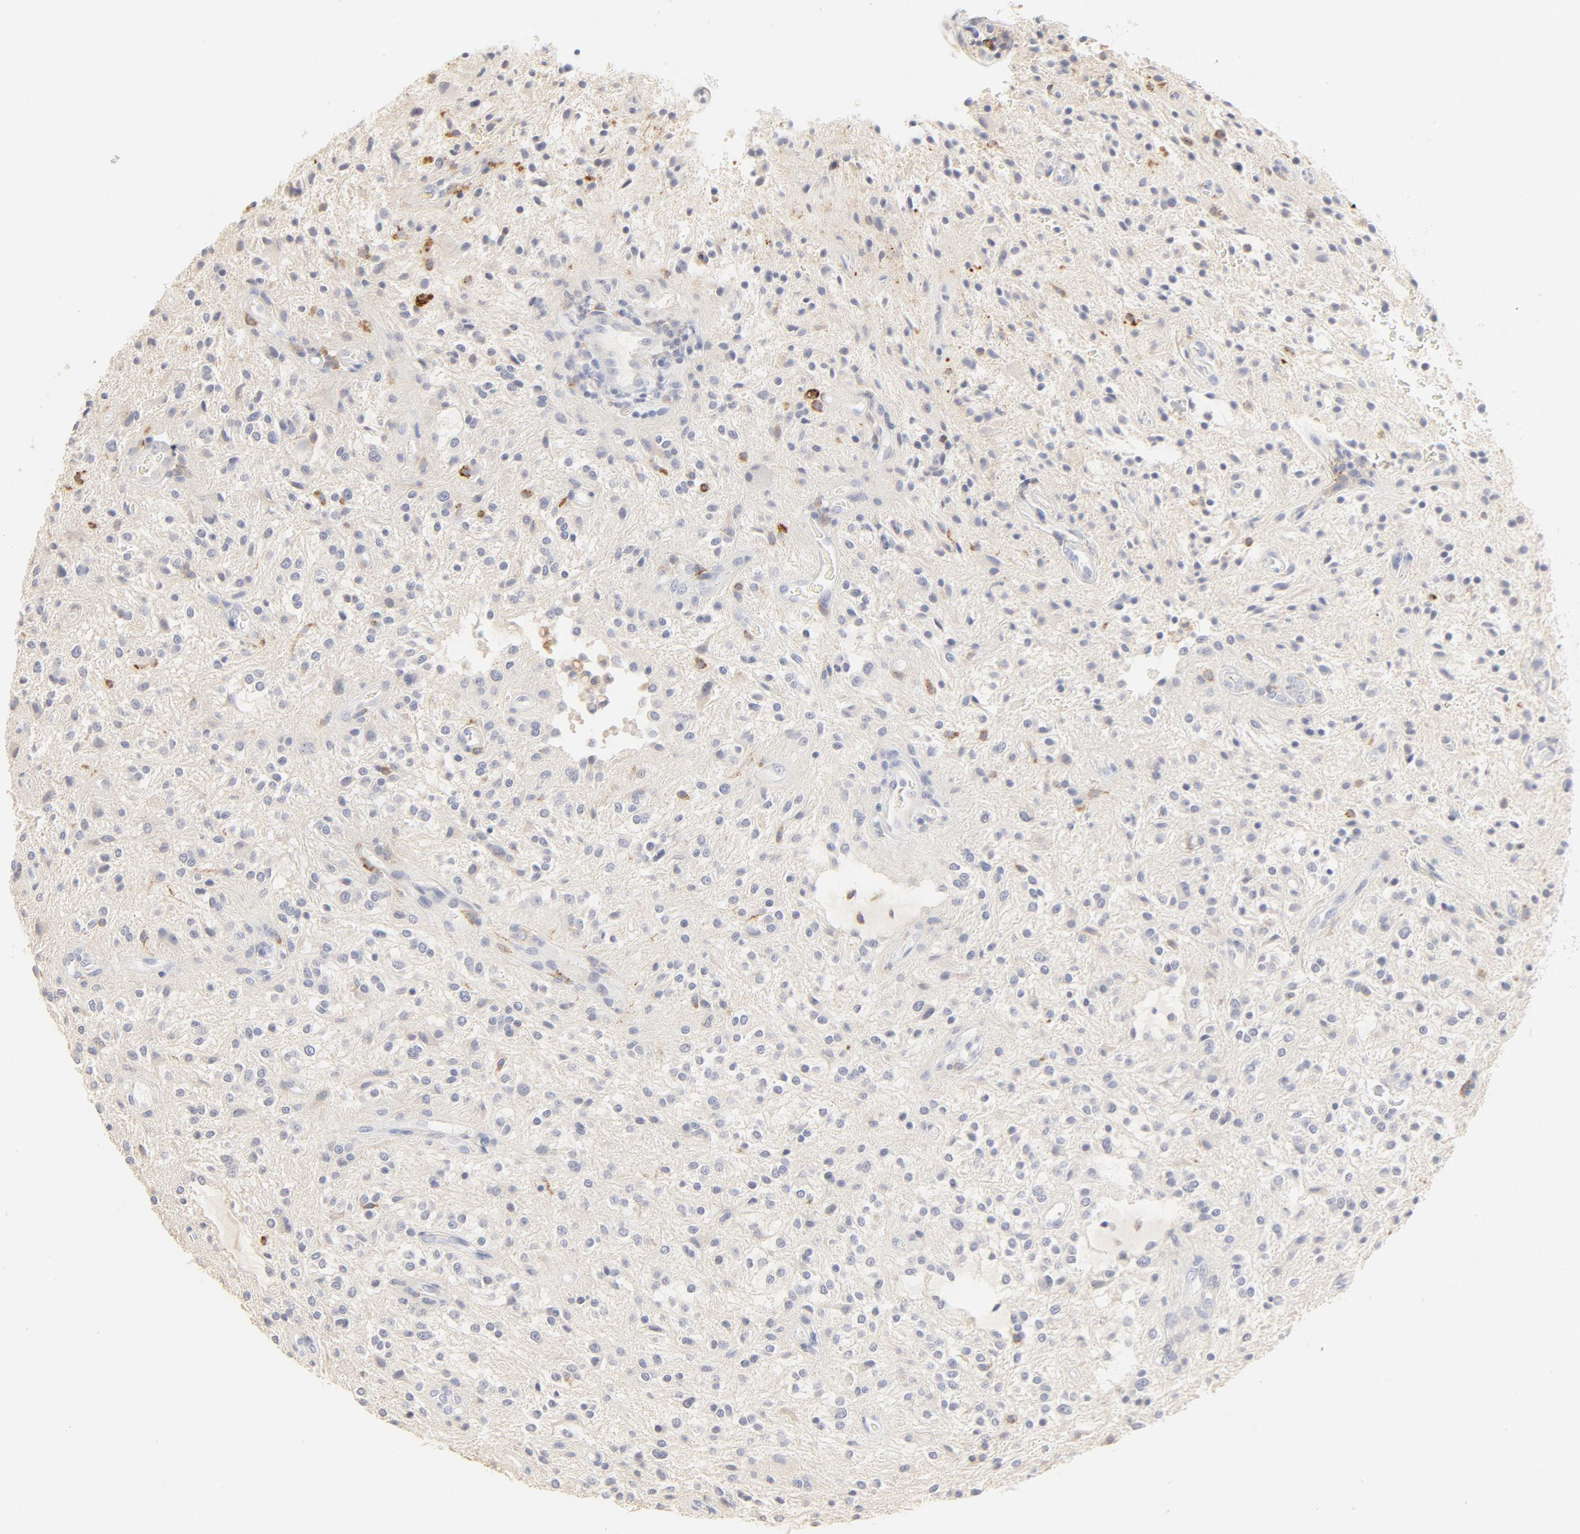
{"staining": {"intensity": "negative", "quantity": "none", "location": "none"}, "tissue": "glioma", "cell_type": "Tumor cells", "image_type": "cancer", "snomed": [{"axis": "morphology", "description": "Glioma, malignant, NOS"}, {"axis": "topography", "description": "Cerebellum"}], "caption": "There is no significant positivity in tumor cells of glioma (malignant). Brightfield microscopy of IHC stained with DAB (3,3'-diaminobenzidine) (brown) and hematoxylin (blue), captured at high magnification.", "gene": "FCGBP", "patient": {"sex": "female", "age": 10}}